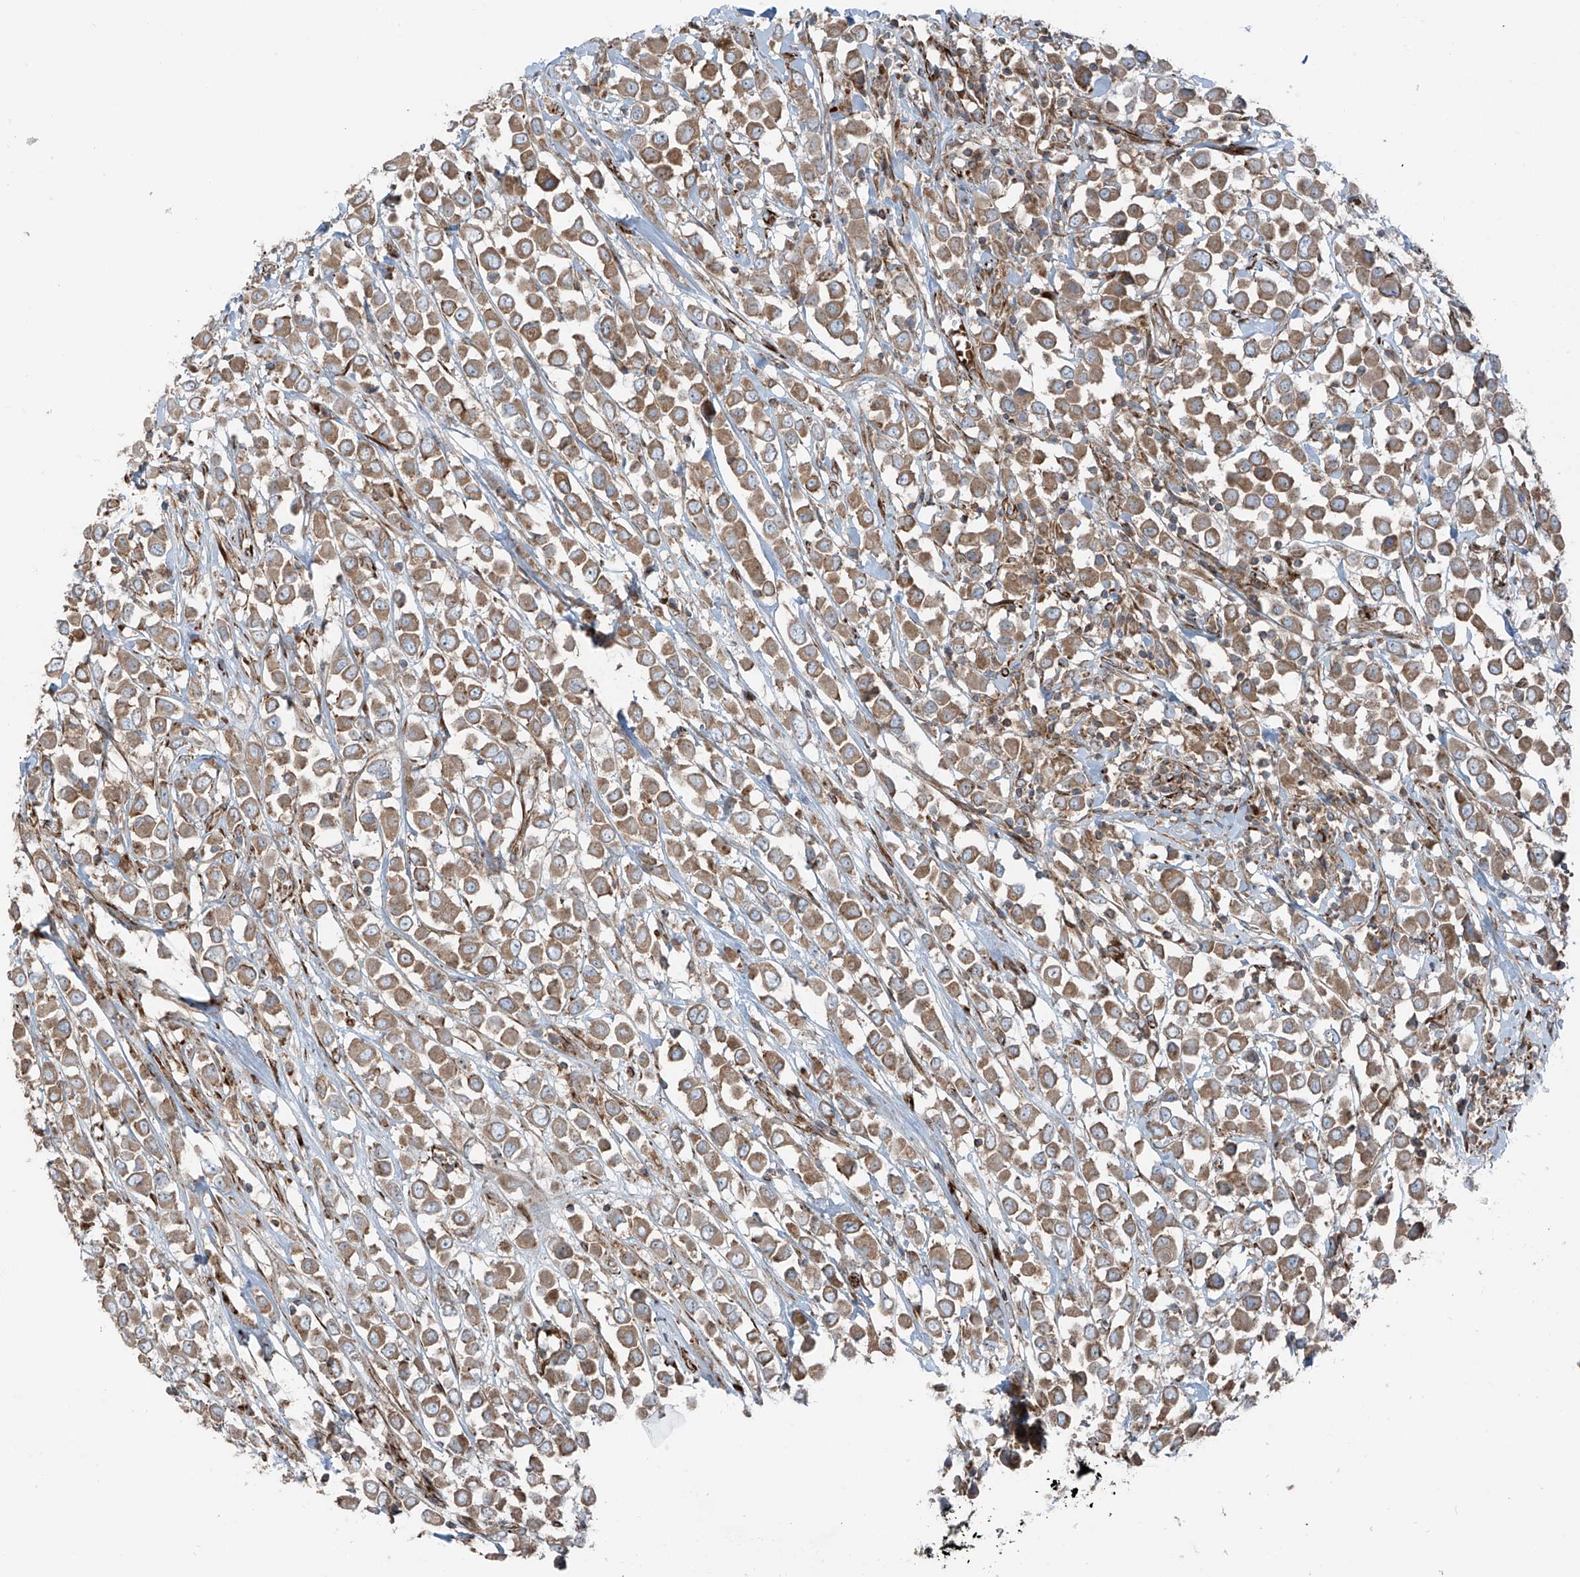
{"staining": {"intensity": "moderate", "quantity": ">75%", "location": "cytoplasmic/membranous"}, "tissue": "breast cancer", "cell_type": "Tumor cells", "image_type": "cancer", "snomed": [{"axis": "morphology", "description": "Duct carcinoma"}, {"axis": "topography", "description": "Breast"}], "caption": "Brown immunohistochemical staining in intraductal carcinoma (breast) displays moderate cytoplasmic/membranous expression in approximately >75% of tumor cells. (DAB IHC with brightfield microscopy, high magnification).", "gene": "ERLEC1", "patient": {"sex": "female", "age": 61}}